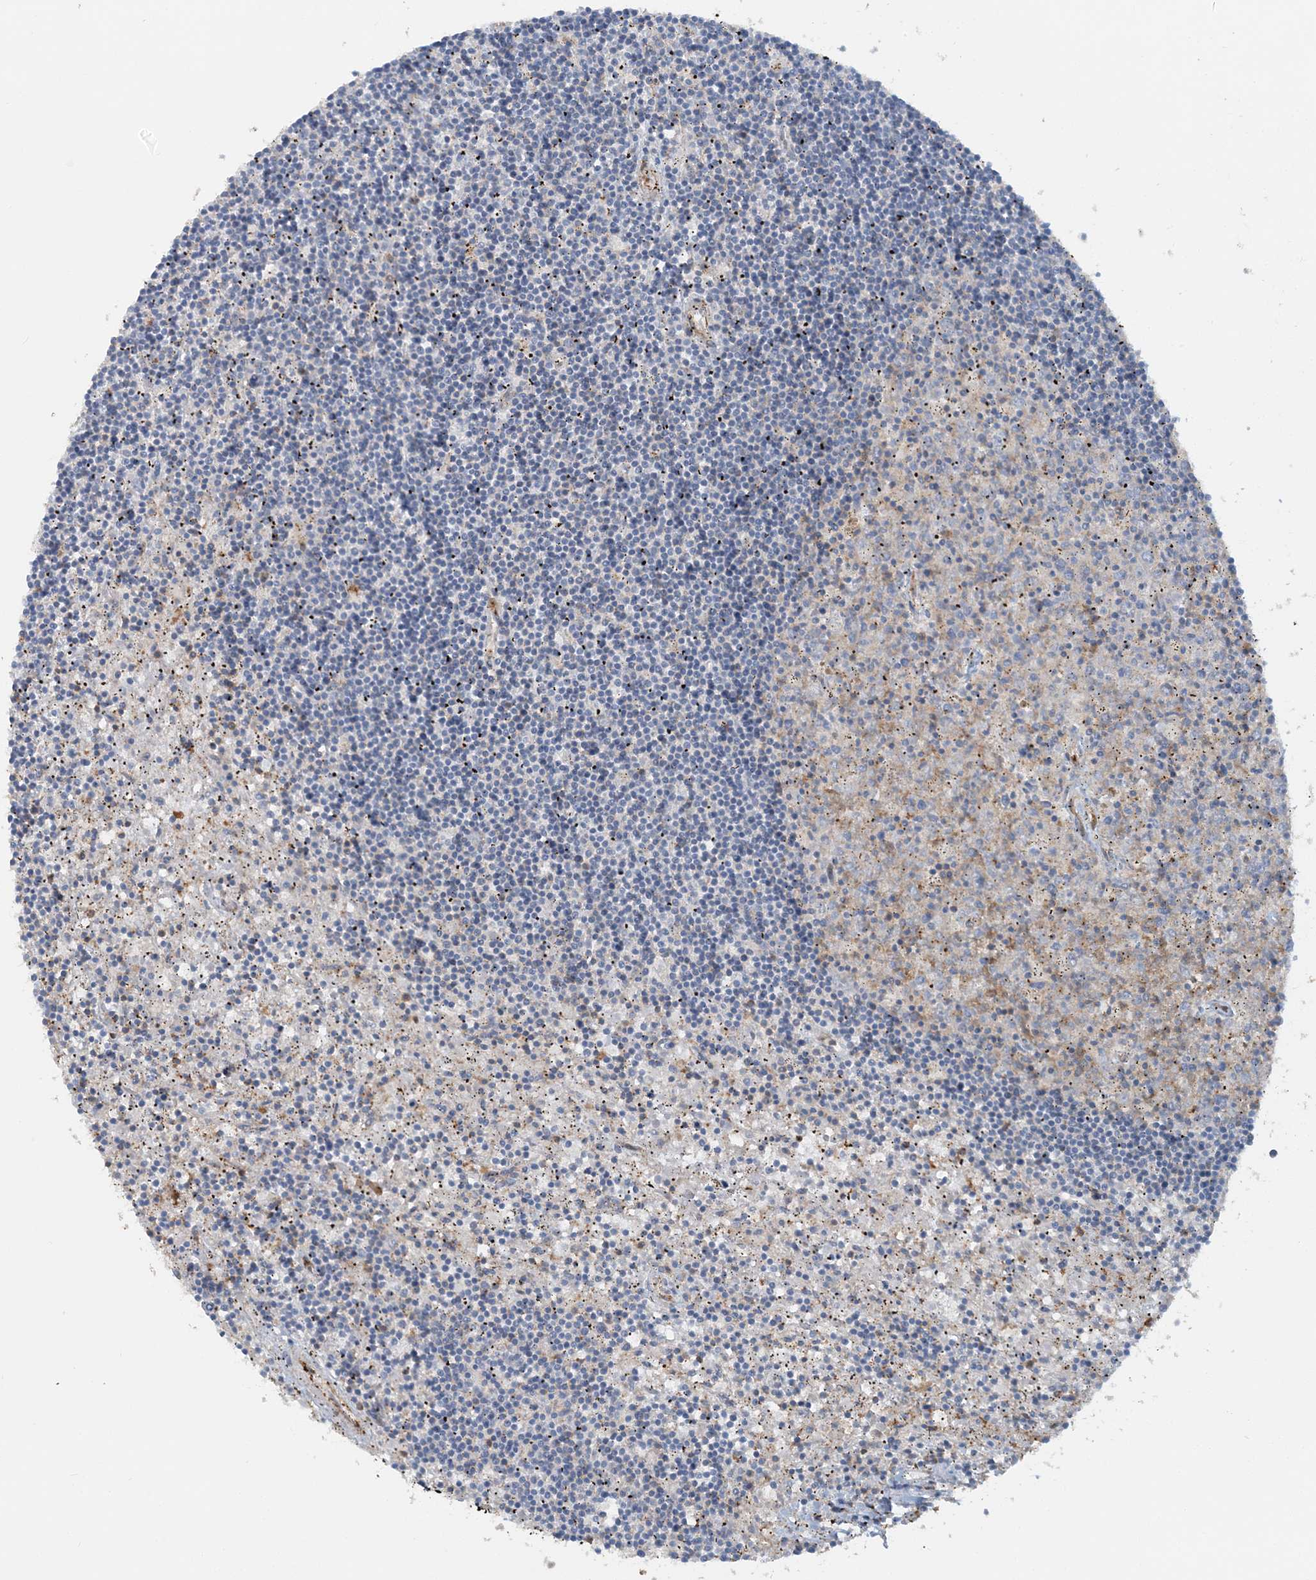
{"staining": {"intensity": "negative", "quantity": "none", "location": "none"}, "tissue": "lymphoma", "cell_type": "Tumor cells", "image_type": "cancer", "snomed": [{"axis": "morphology", "description": "Malignant lymphoma, non-Hodgkin's type, Low grade"}, {"axis": "topography", "description": "Spleen"}], "caption": "Protein analysis of malignant lymphoma, non-Hodgkin's type (low-grade) displays no significant positivity in tumor cells.", "gene": "DSTN", "patient": {"sex": "male", "age": 76}}